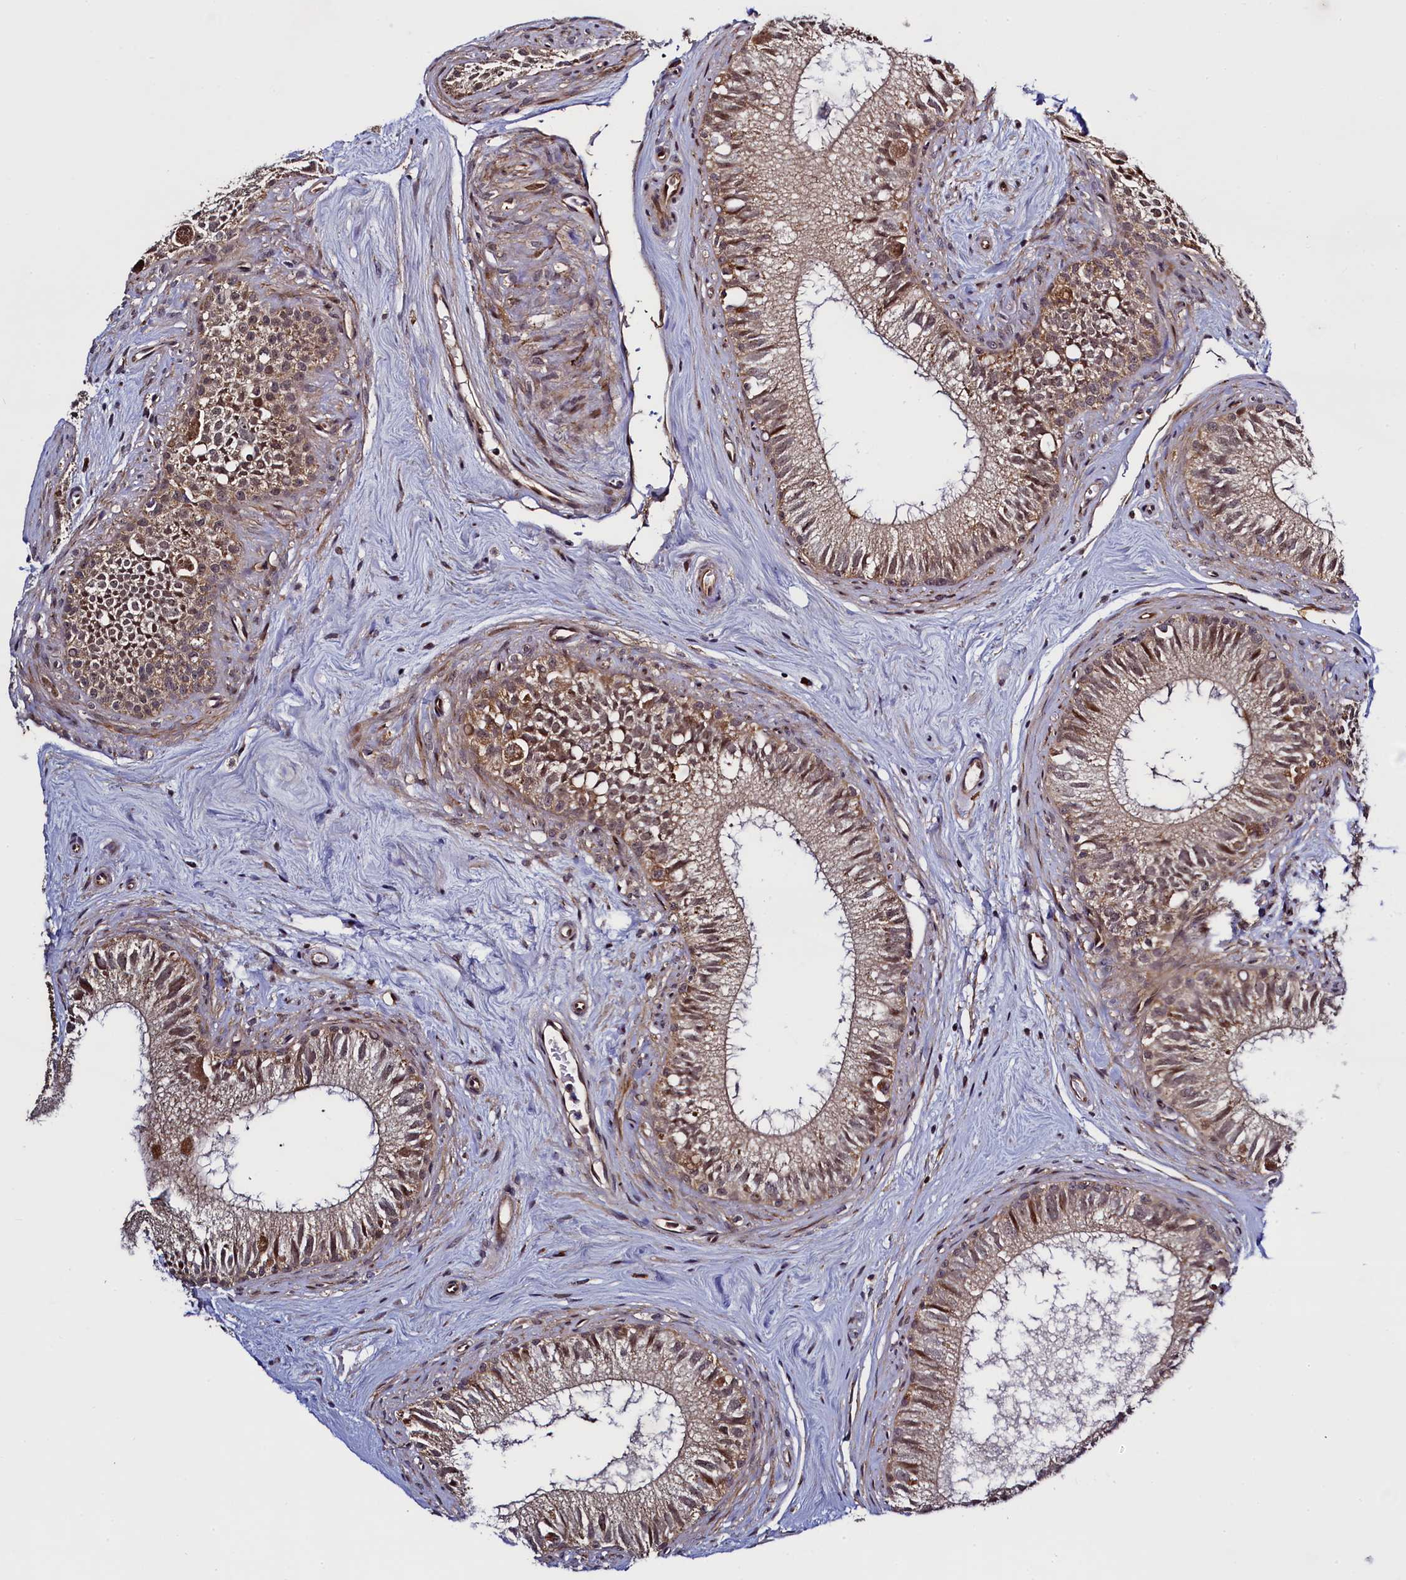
{"staining": {"intensity": "moderate", "quantity": ">75%", "location": "cytoplasmic/membranous,nuclear"}, "tissue": "epididymis", "cell_type": "Glandular cells", "image_type": "normal", "snomed": [{"axis": "morphology", "description": "Normal tissue, NOS"}, {"axis": "topography", "description": "Epididymis"}], "caption": "The immunohistochemical stain highlights moderate cytoplasmic/membranous,nuclear expression in glandular cells of normal epididymis. Nuclei are stained in blue.", "gene": "RBFA", "patient": {"sex": "male", "age": 71}}